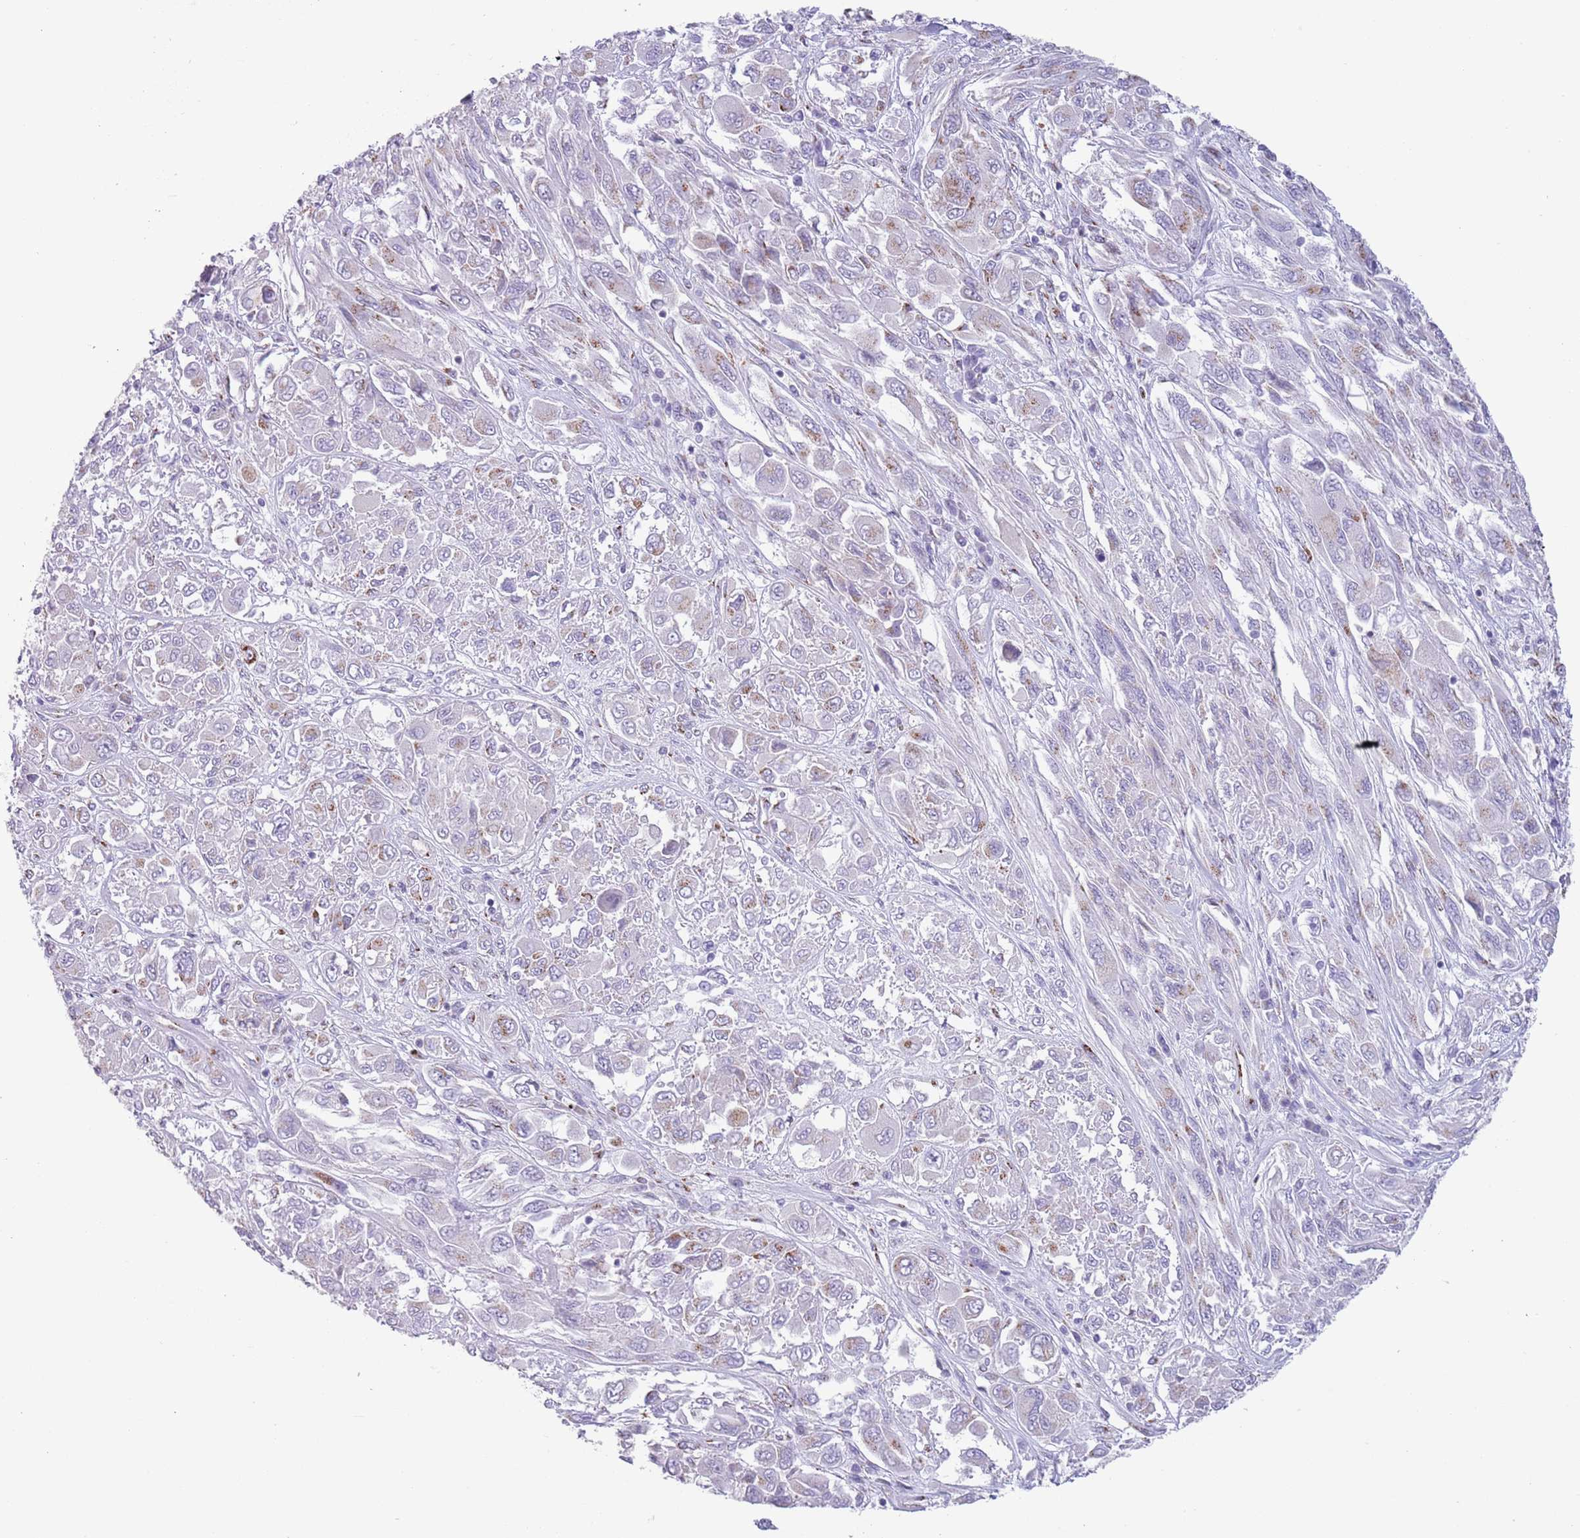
{"staining": {"intensity": "moderate", "quantity": "<25%", "location": "cytoplasmic/membranous"}, "tissue": "melanoma", "cell_type": "Tumor cells", "image_type": "cancer", "snomed": [{"axis": "morphology", "description": "Malignant melanoma, NOS"}, {"axis": "topography", "description": "Skin"}], "caption": "An image showing moderate cytoplasmic/membranous positivity in about <25% of tumor cells in melanoma, as visualized by brown immunohistochemical staining.", "gene": "C20orf96", "patient": {"sex": "female", "age": 91}}